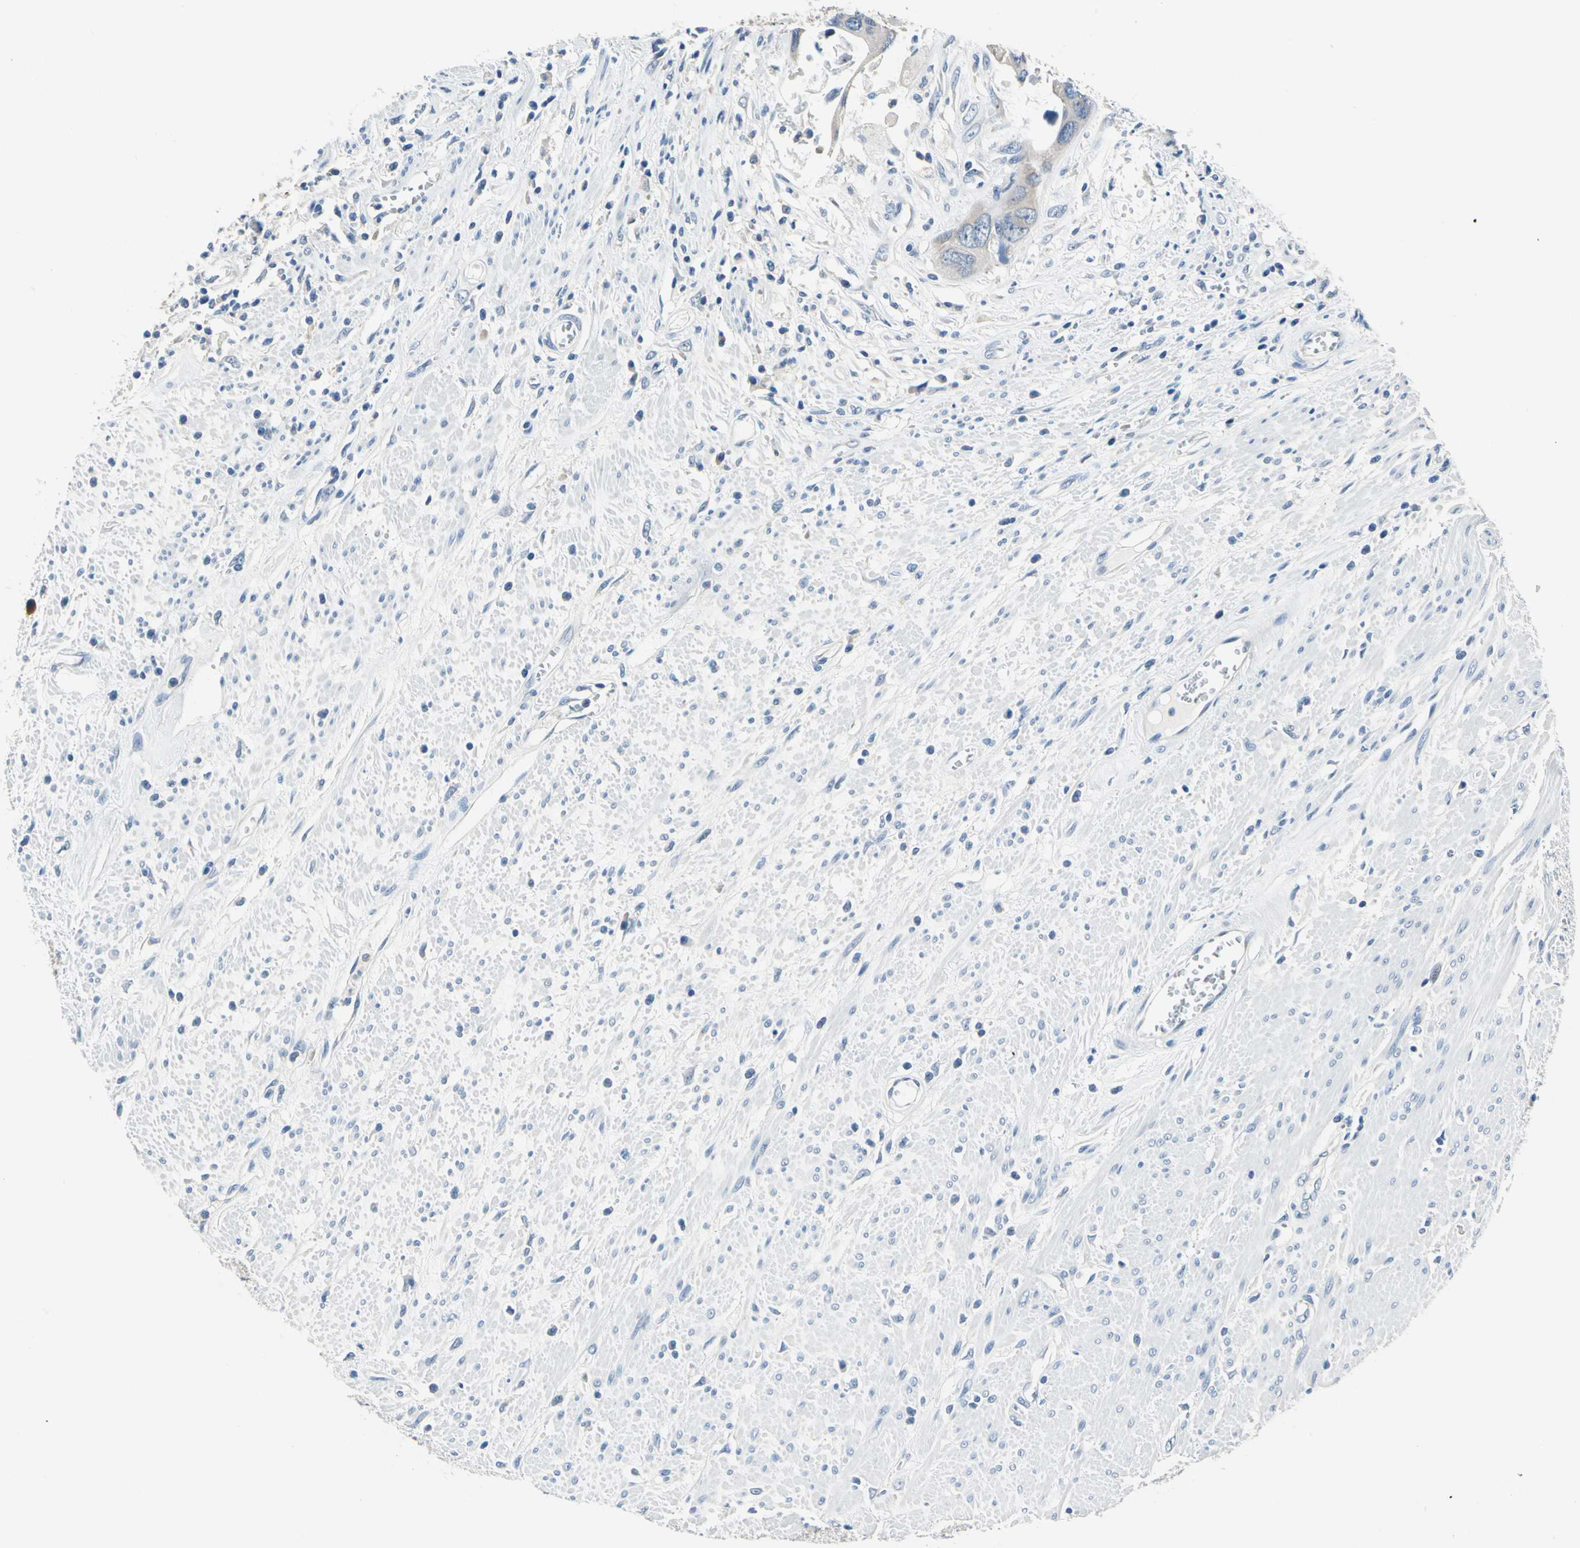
{"staining": {"intensity": "weak", "quantity": "25%-75%", "location": "cytoplasmic/membranous"}, "tissue": "colorectal cancer", "cell_type": "Tumor cells", "image_type": "cancer", "snomed": [{"axis": "morphology", "description": "Adenocarcinoma, NOS"}, {"axis": "topography", "description": "Rectum"}], "caption": "Colorectal adenocarcinoma was stained to show a protein in brown. There is low levels of weak cytoplasmic/membranous positivity in about 25%-75% of tumor cells. (DAB = brown stain, brightfield microscopy at high magnification).", "gene": "TRIM25", "patient": {"sex": "male", "age": 70}}